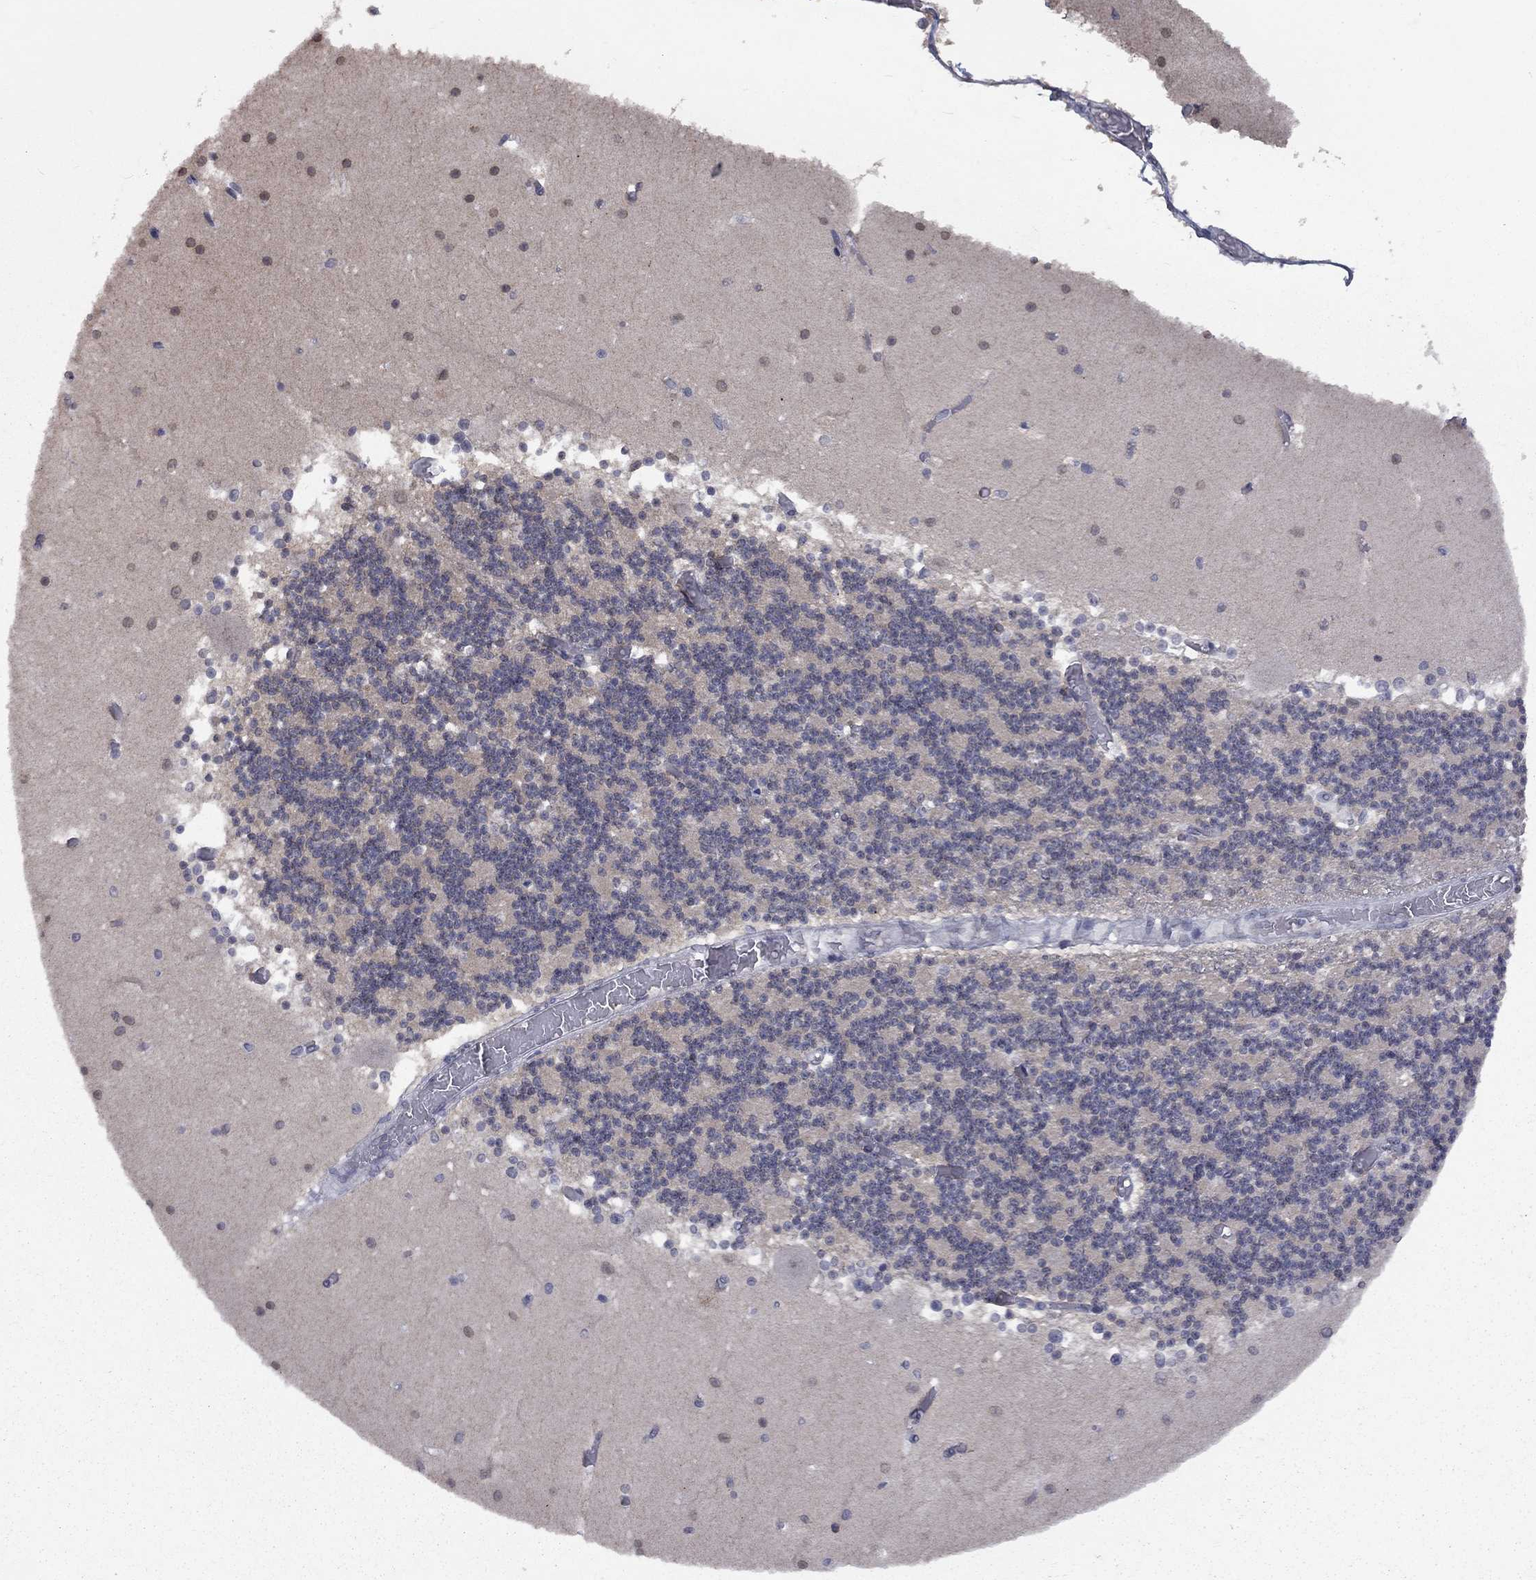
{"staining": {"intensity": "weak", "quantity": "<25%", "location": "nuclear"}, "tissue": "cerebellum", "cell_type": "Cells in granular layer", "image_type": "normal", "snomed": [{"axis": "morphology", "description": "Normal tissue, NOS"}, {"axis": "topography", "description": "Cerebellum"}], "caption": "This micrograph is of benign cerebellum stained with IHC to label a protein in brown with the nuclei are counter-stained blue. There is no expression in cells in granular layer. (DAB (3,3'-diaminobenzidine) immunohistochemistry (IHC) with hematoxylin counter stain).", "gene": "SPATA33", "patient": {"sex": "female", "age": 28}}